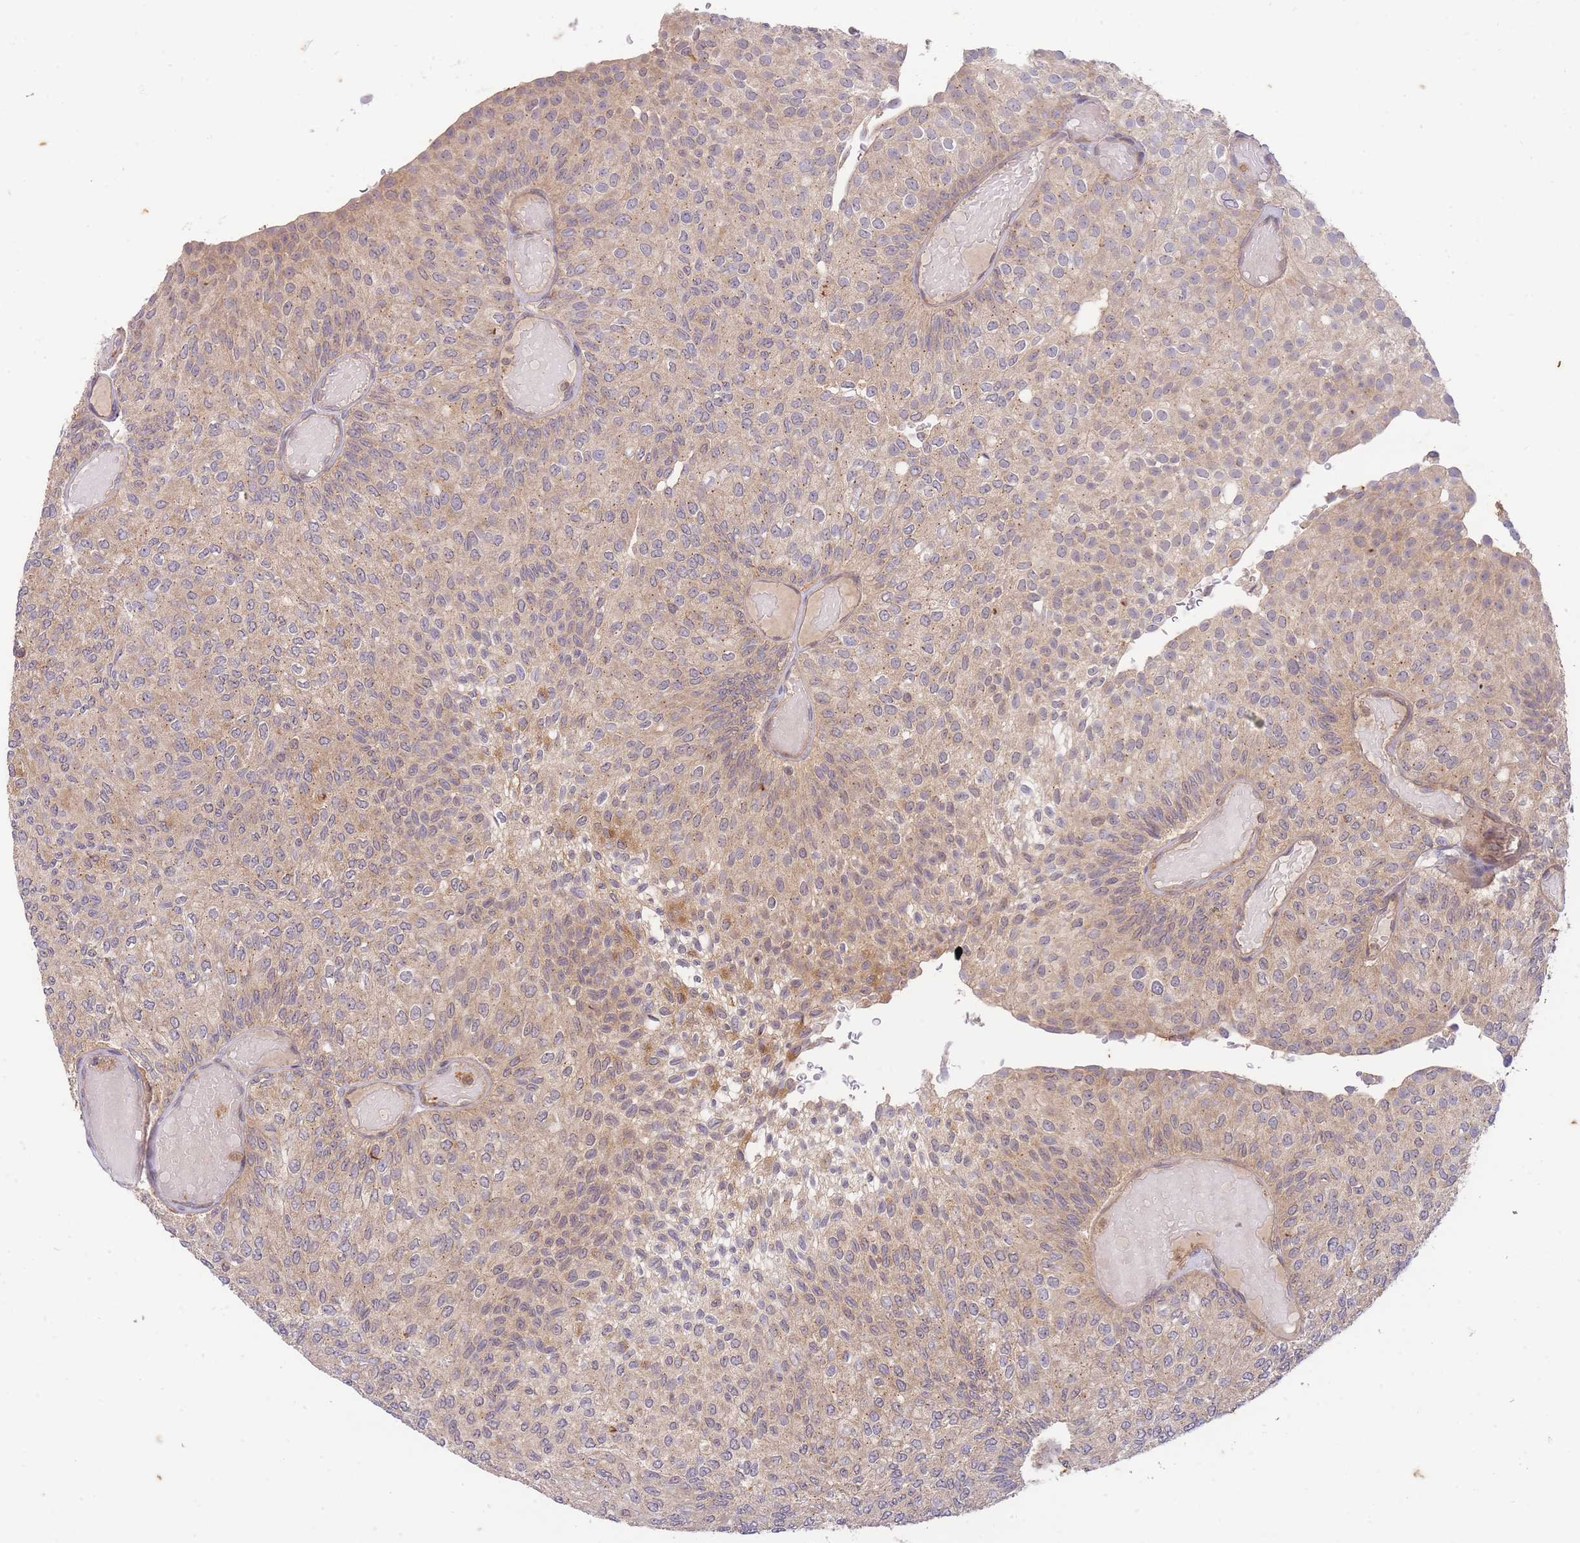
{"staining": {"intensity": "weak", "quantity": ">75%", "location": "cytoplasmic/membranous"}, "tissue": "urothelial cancer", "cell_type": "Tumor cells", "image_type": "cancer", "snomed": [{"axis": "morphology", "description": "Urothelial carcinoma, Low grade"}, {"axis": "topography", "description": "Urinary bladder"}], "caption": "Weak cytoplasmic/membranous expression for a protein is seen in approximately >75% of tumor cells of urothelial cancer using immunohistochemistry (IHC).", "gene": "ST8SIA4", "patient": {"sex": "male", "age": 78}}